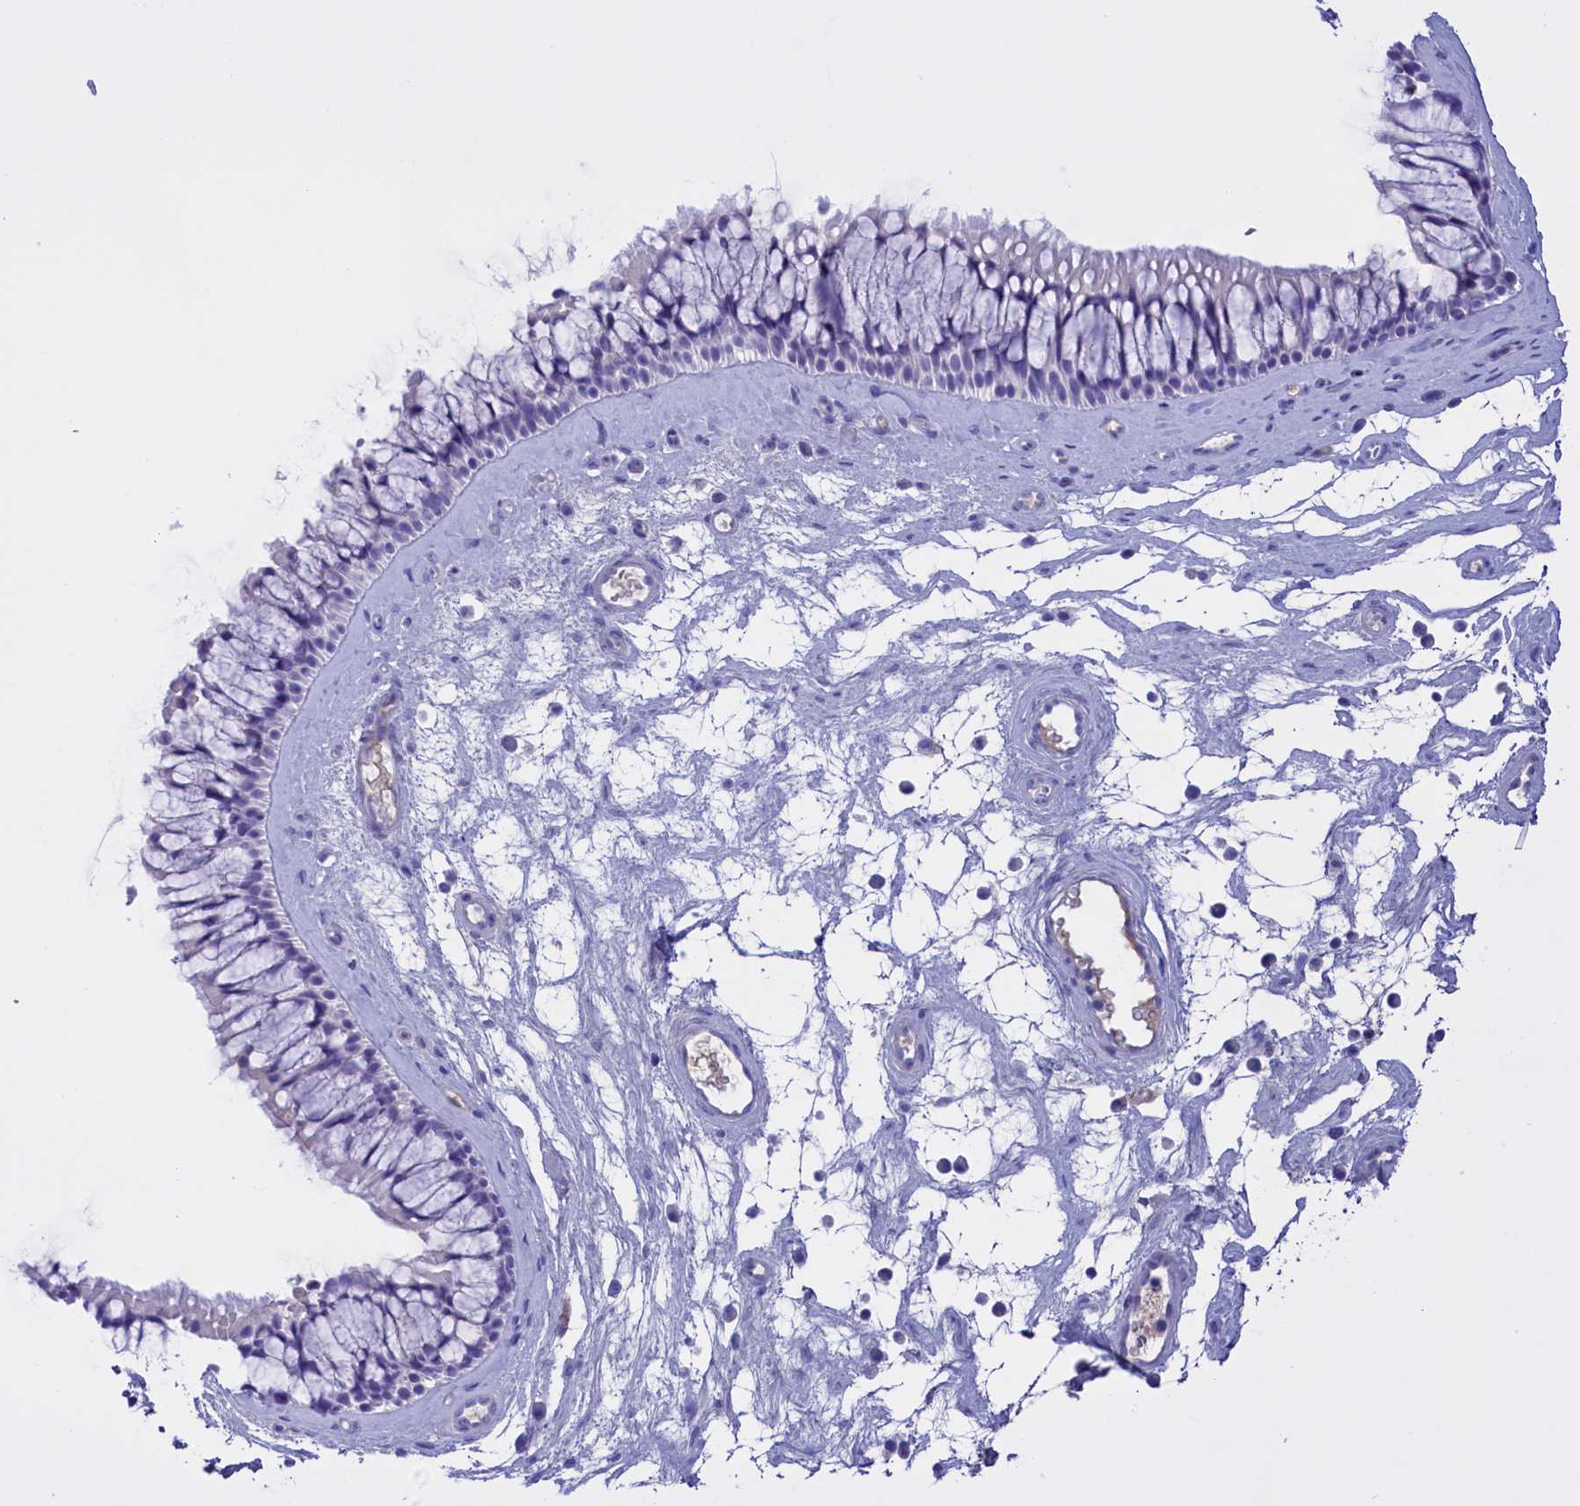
{"staining": {"intensity": "negative", "quantity": "none", "location": "none"}, "tissue": "nasopharynx", "cell_type": "Respiratory epithelial cells", "image_type": "normal", "snomed": [{"axis": "morphology", "description": "Normal tissue, NOS"}, {"axis": "topography", "description": "Nasopharynx"}], "caption": "IHC image of benign nasopharynx: human nasopharynx stained with DAB (3,3'-diaminobenzidine) demonstrates no significant protein expression in respiratory epithelial cells.", "gene": "PROK2", "patient": {"sex": "male", "age": 64}}